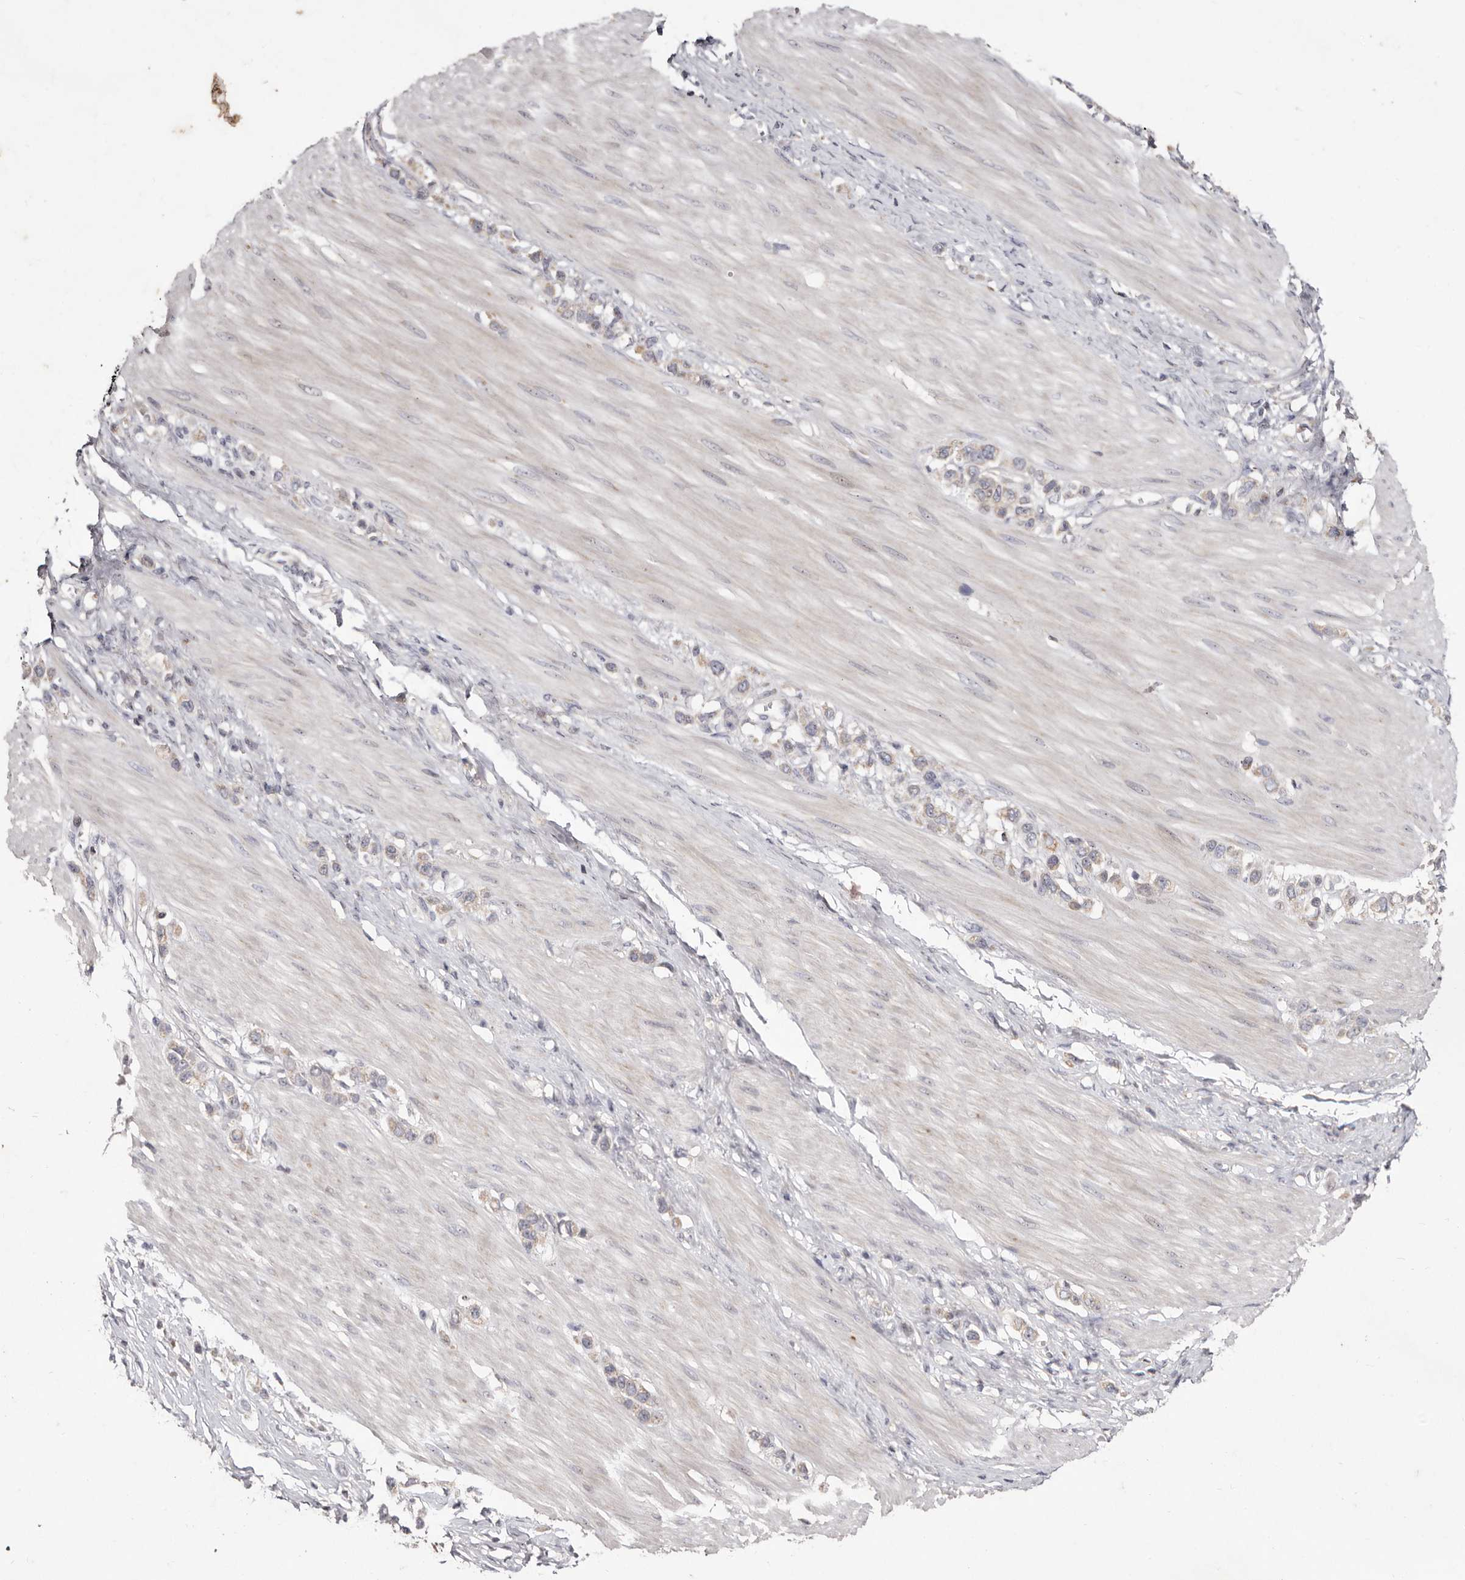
{"staining": {"intensity": "negative", "quantity": "none", "location": "none"}, "tissue": "stomach cancer", "cell_type": "Tumor cells", "image_type": "cancer", "snomed": [{"axis": "morphology", "description": "Adenocarcinoma, NOS"}, {"axis": "topography", "description": "Stomach"}], "caption": "Immunohistochemistry photomicrograph of adenocarcinoma (stomach) stained for a protein (brown), which displays no positivity in tumor cells.", "gene": "FLAD1", "patient": {"sex": "female", "age": 65}}